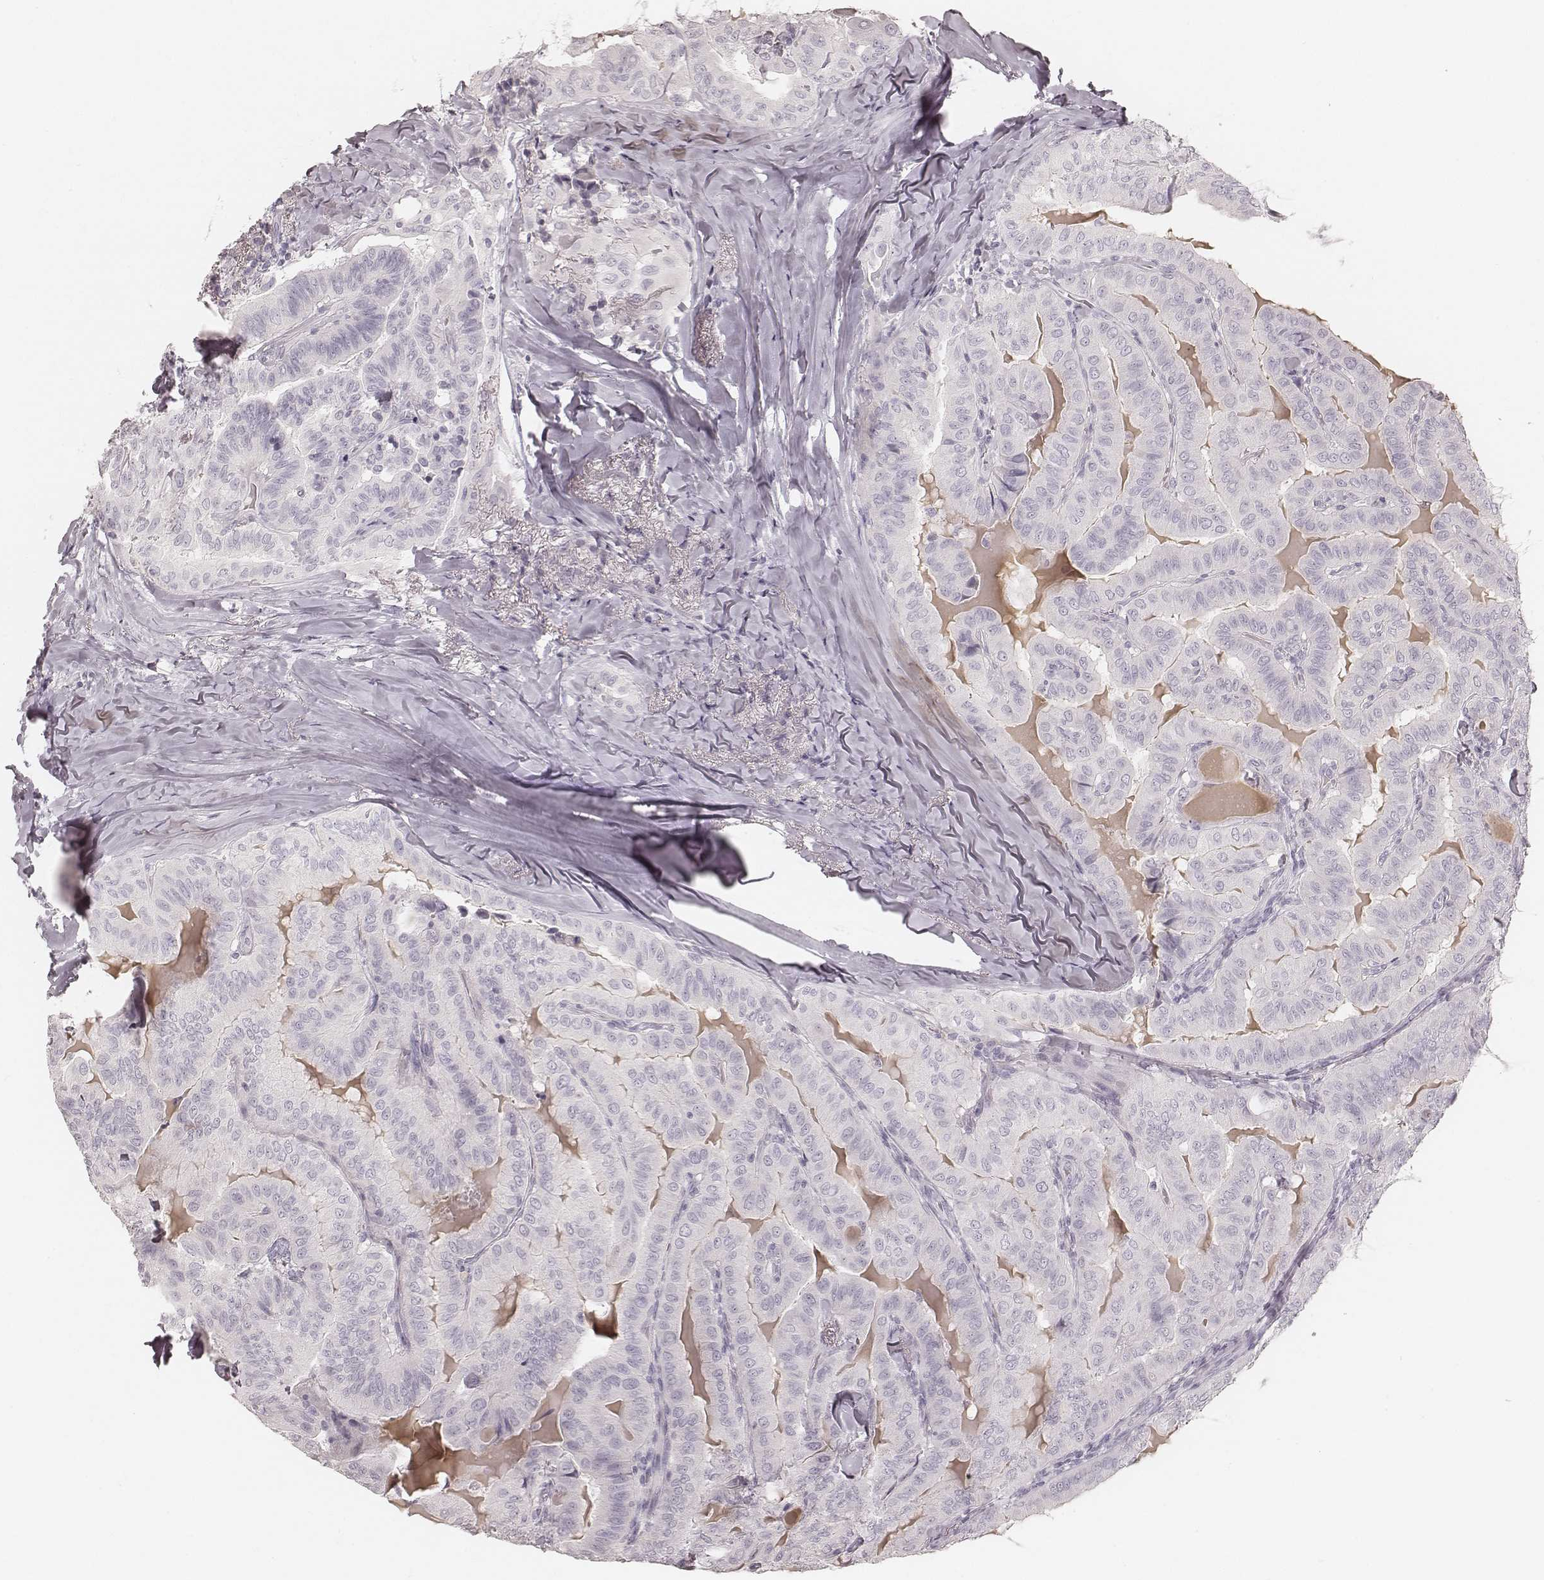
{"staining": {"intensity": "negative", "quantity": "none", "location": "none"}, "tissue": "thyroid cancer", "cell_type": "Tumor cells", "image_type": "cancer", "snomed": [{"axis": "morphology", "description": "Papillary adenocarcinoma, NOS"}, {"axis": "topography", "description": "Thyroid gland"}], "caption": "Thyroid cancer (papillary adenocarcinoma) stained for a protein using IHC exhibits no staining tumor cells.", "gene": "KRT26", "patient": {"sex": "female", "age": 68}}